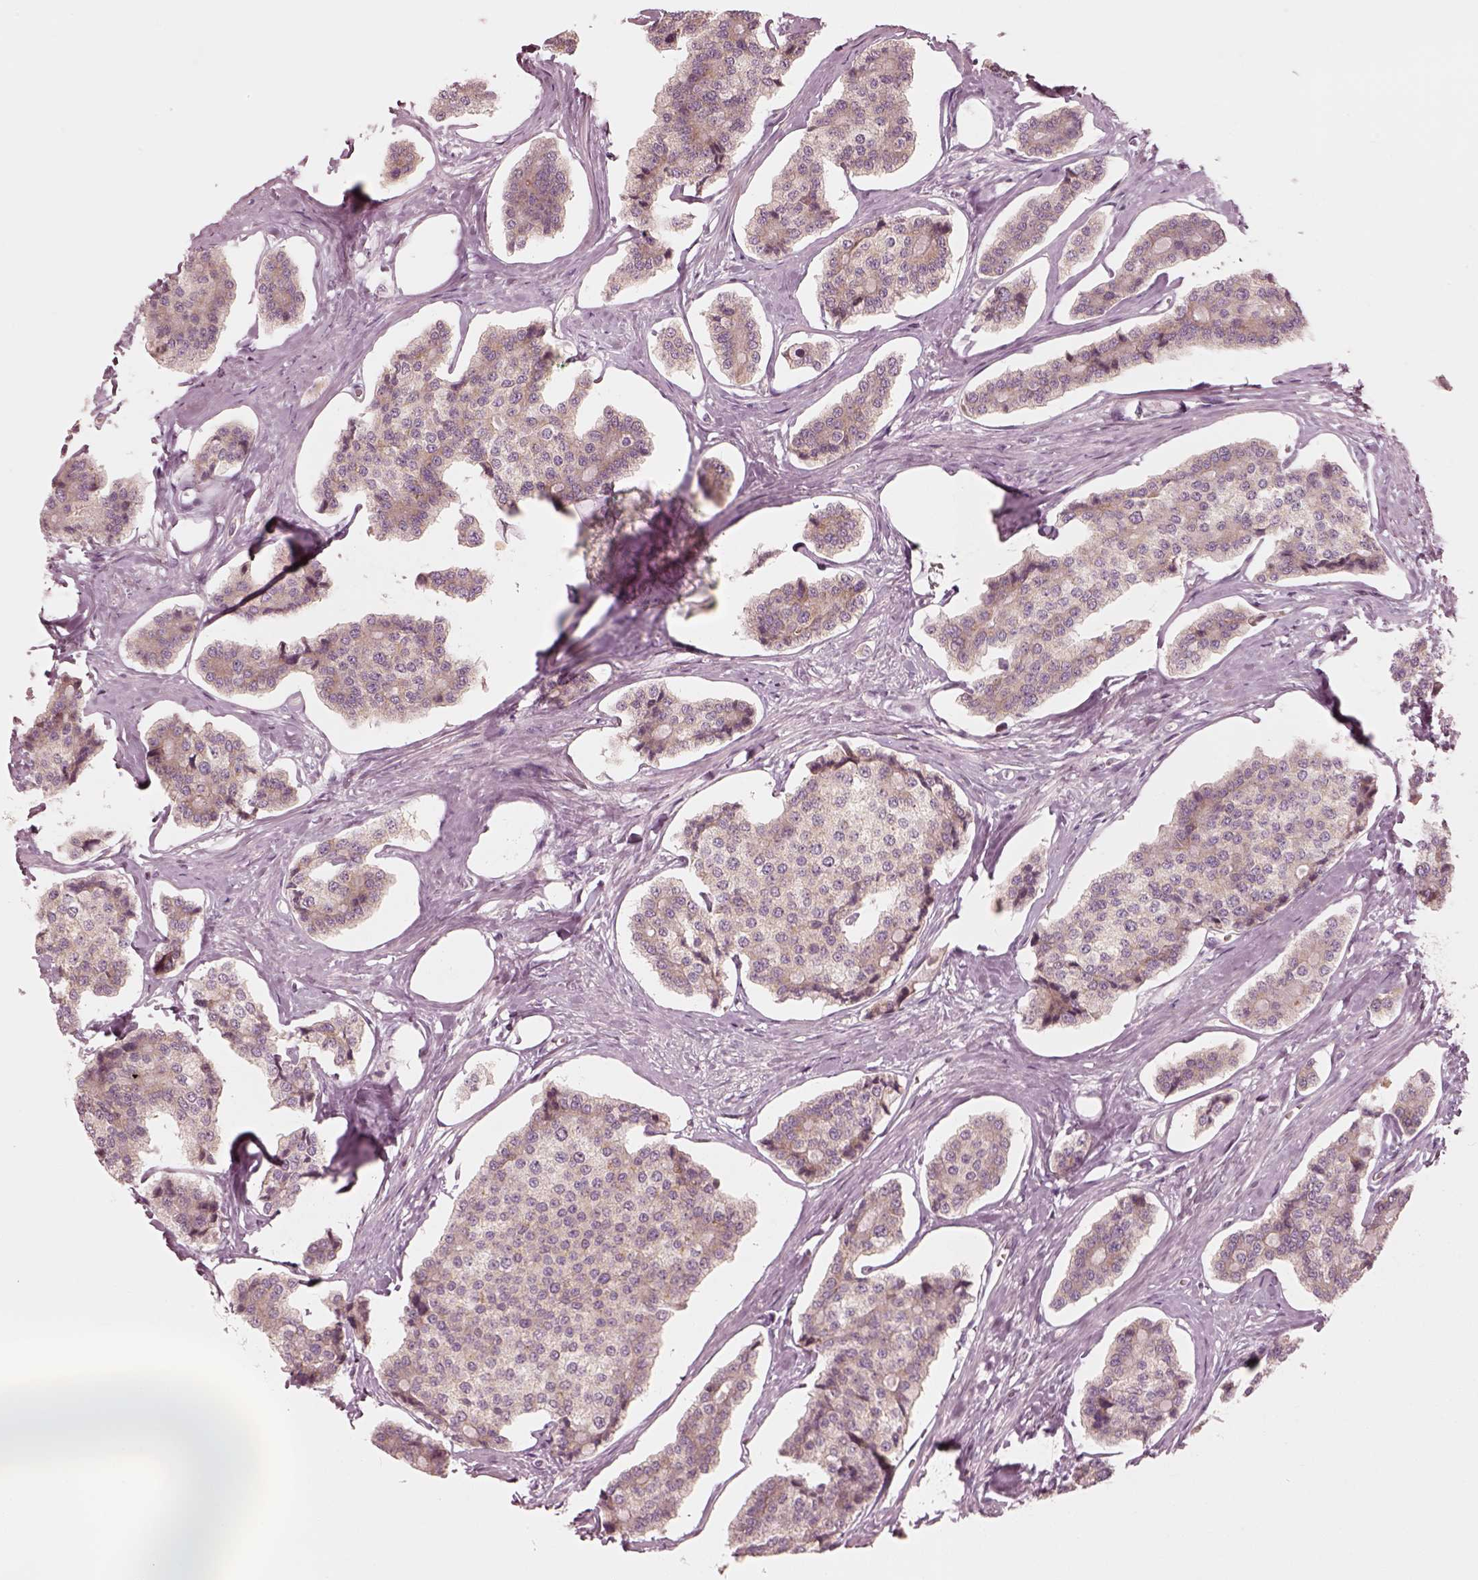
{"staining": {"intensity": "weak", "quantity": ">75%", "location": "cytoplasmic/membranous"}, "tissue": "carcinoid", "cell_type": "Tumor cells", "image_type": "cancer", "snomed": [{"axis": "morphology", "description": "Carcinoid, malignant, NOS"}, {"axis": "topography", "description": "Small intestine"}], "caption": "DAB (3,3'-diaminobenzidine) immunohistochemical staining of human malignant carcinoid shows weak cytoplasmic/membranous protein positivity in approximately >75% of tumor cells. (Stains: DAB (3,3'-diaminobenzidine) in brown, nuclei in blue, Microscopy: brightfield microscopy at high magnification).", "gene": "CNOT2", "patient": {"sex": "female", "age": 65}}